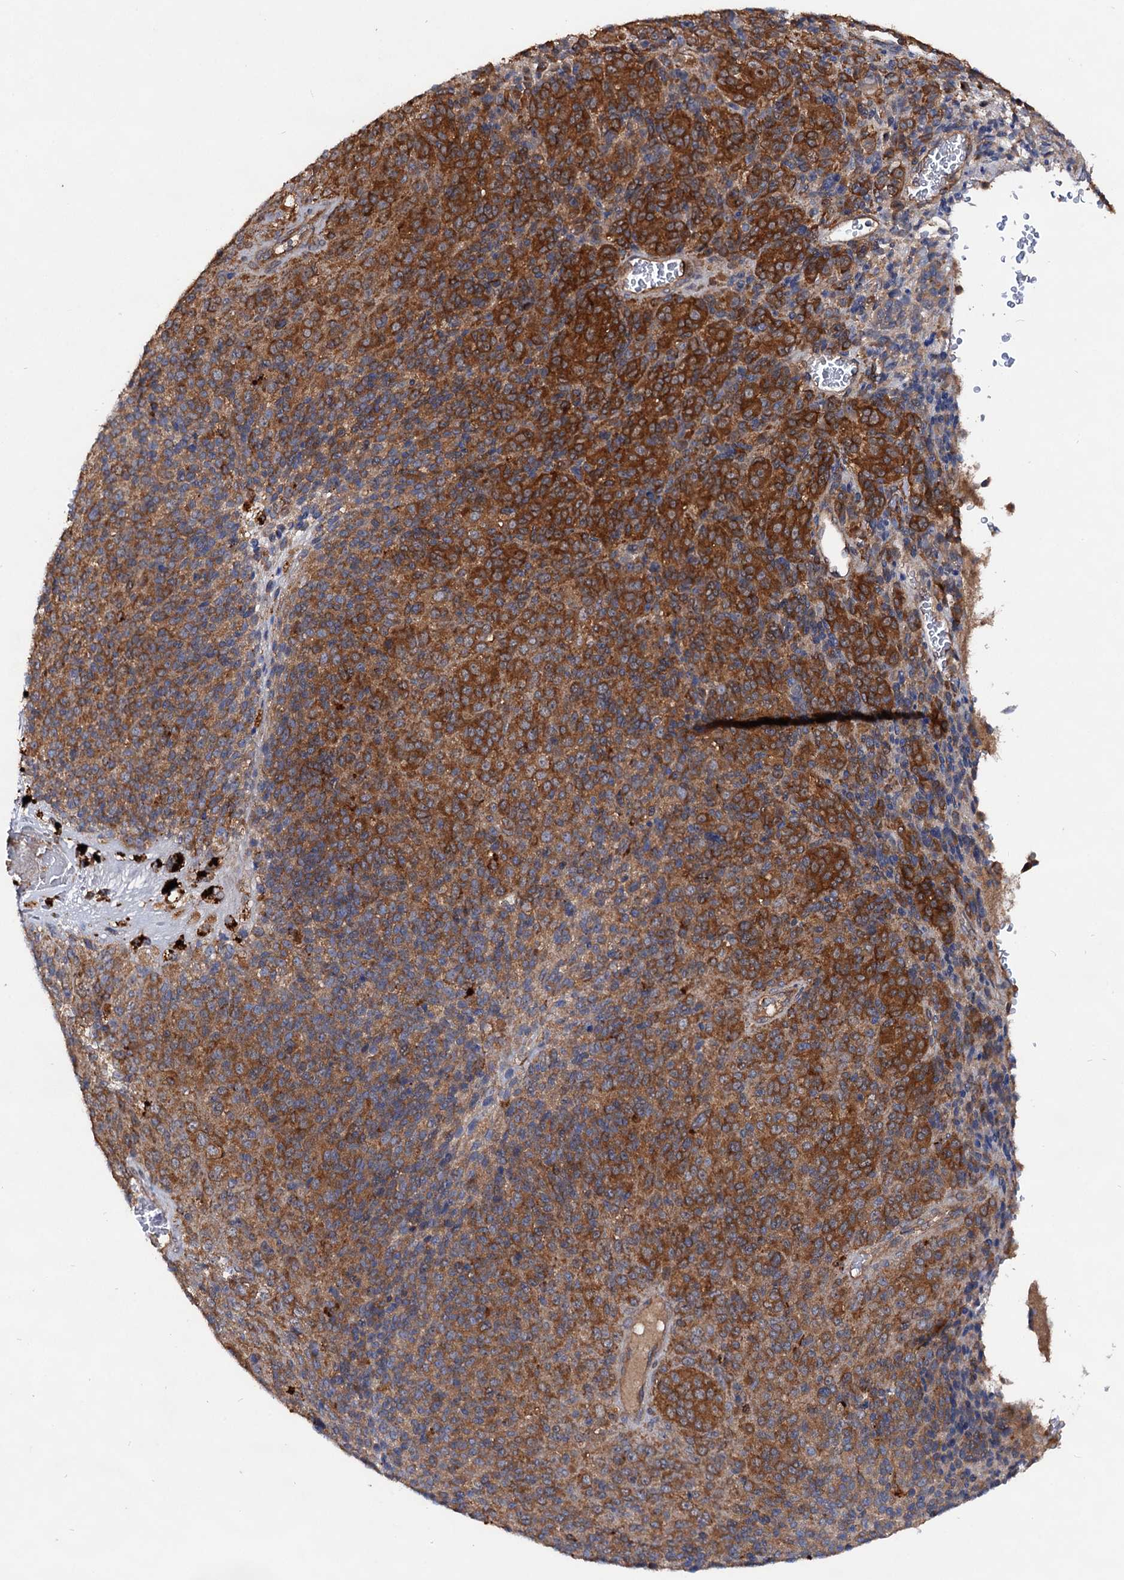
{"staining": {"intensity": "strong", "quantity": ">75%", "location": "cytoplasmic/membranous"}, "tissue": "melanoma", "cell_type": "Tumor cells", "image_type": "cancer", "snomed": [{"axis": "morphology", "description": "Malignant melanoma, Metastatic site"}, {"axis": "topography", "description": "Brain"}], "caption": "Human melanoma stained with a brown dye shows strong cytoplasmic/membranous positive staining in about >75% of tumor cells.", "gene": "VPS29", "patient": {"sex": "female", "age": 56}}